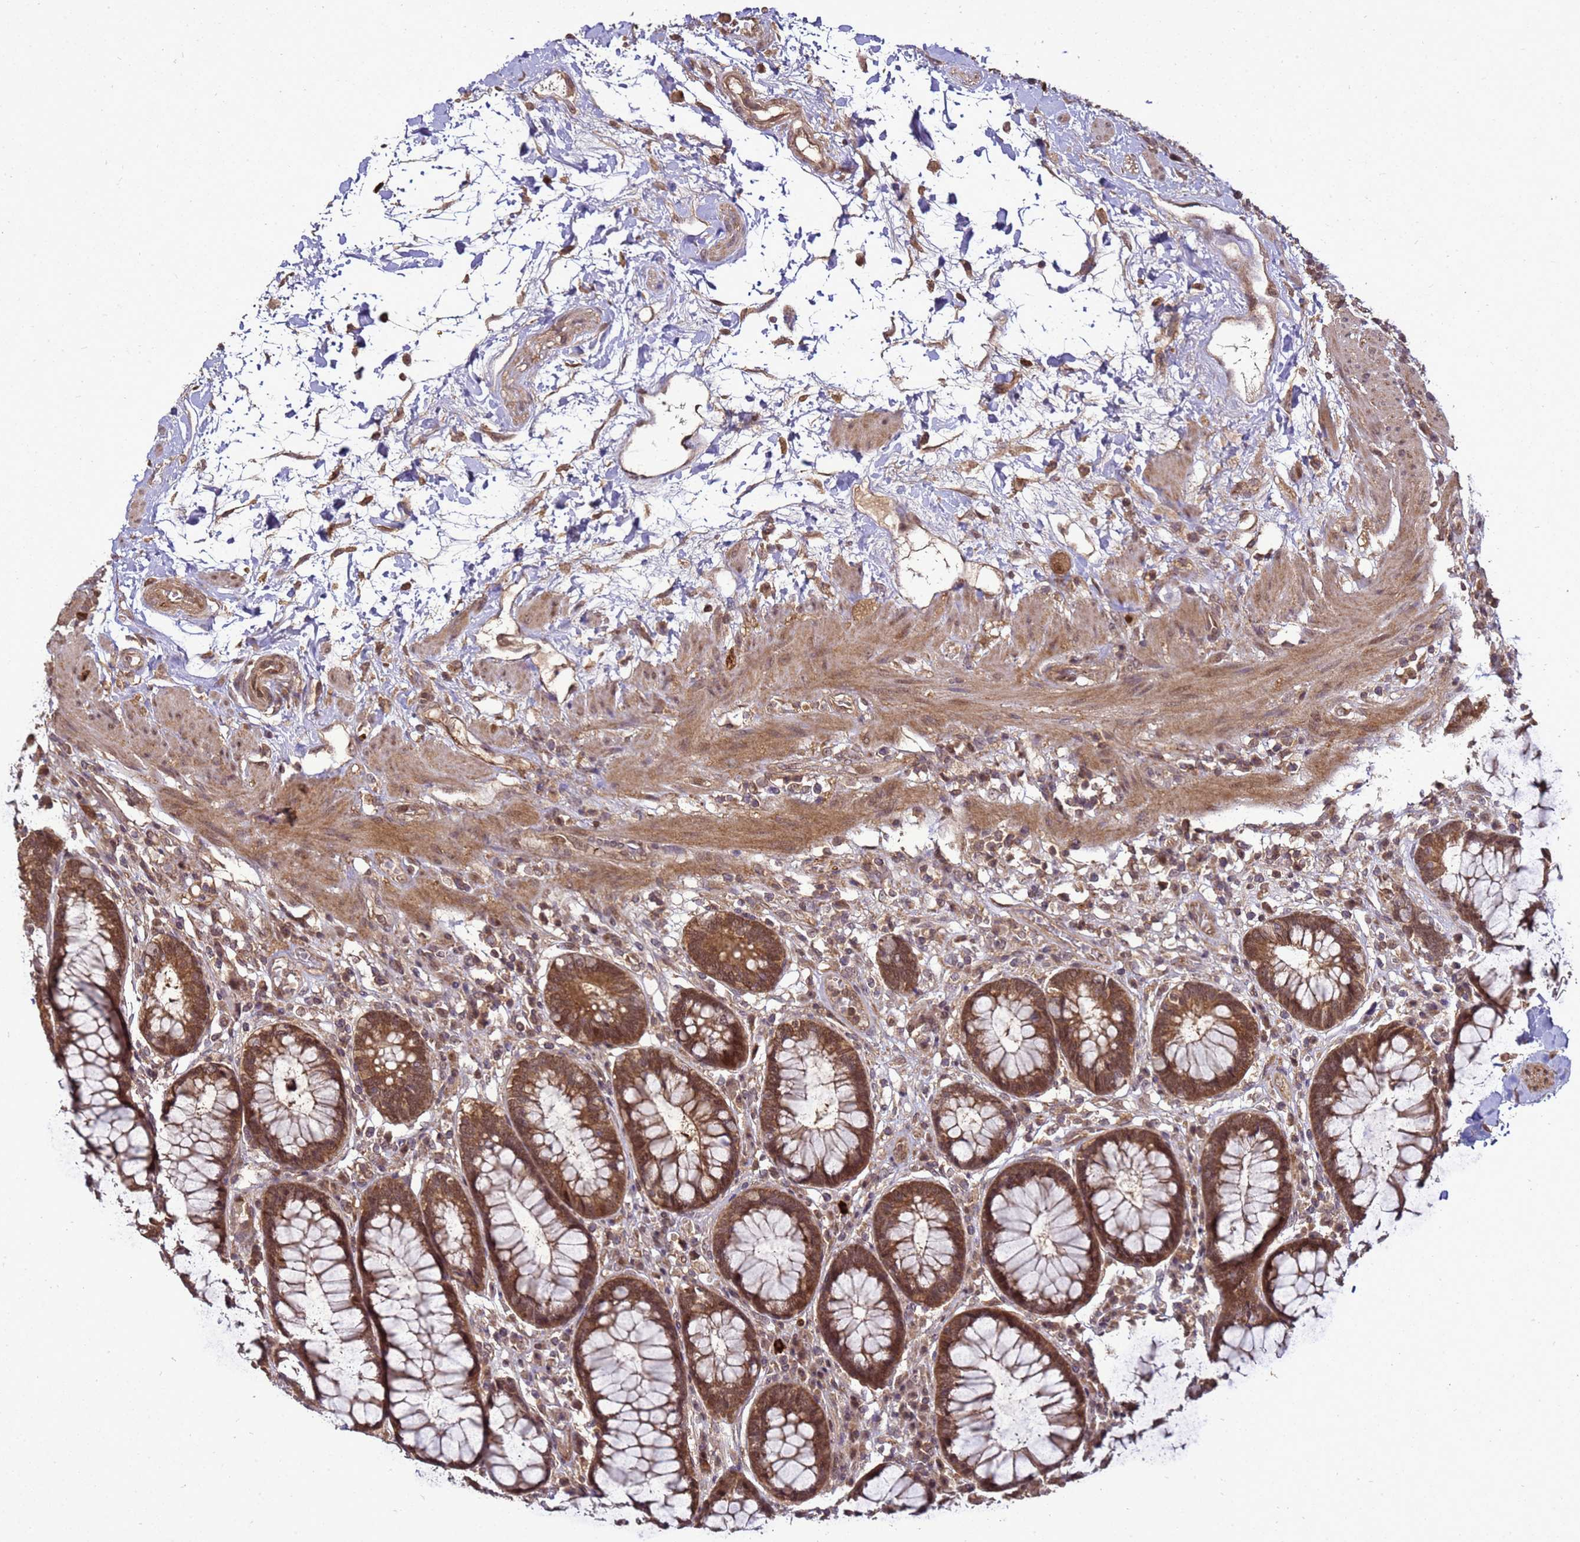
{"staining": {"intensity": "strong", "quantity": ">75%", "location": "cytoplasmic/membranous,nuclear"}, "tissue": "rectum", "cell_type": "Glandular cells", "image_type": "normal", "snomed": [{"axis": "morphology", "description": "Normal tissue, NOS"}, {"axis": "topography", "description": "Rectum"}], "caption": "A high amount of strong cytoplasmic/membranous,nuclear expression is present in about >75% of glandular cells in benign rectum.", "gene": "CRBN", "patient": {"sex": "male", "age": 64}}